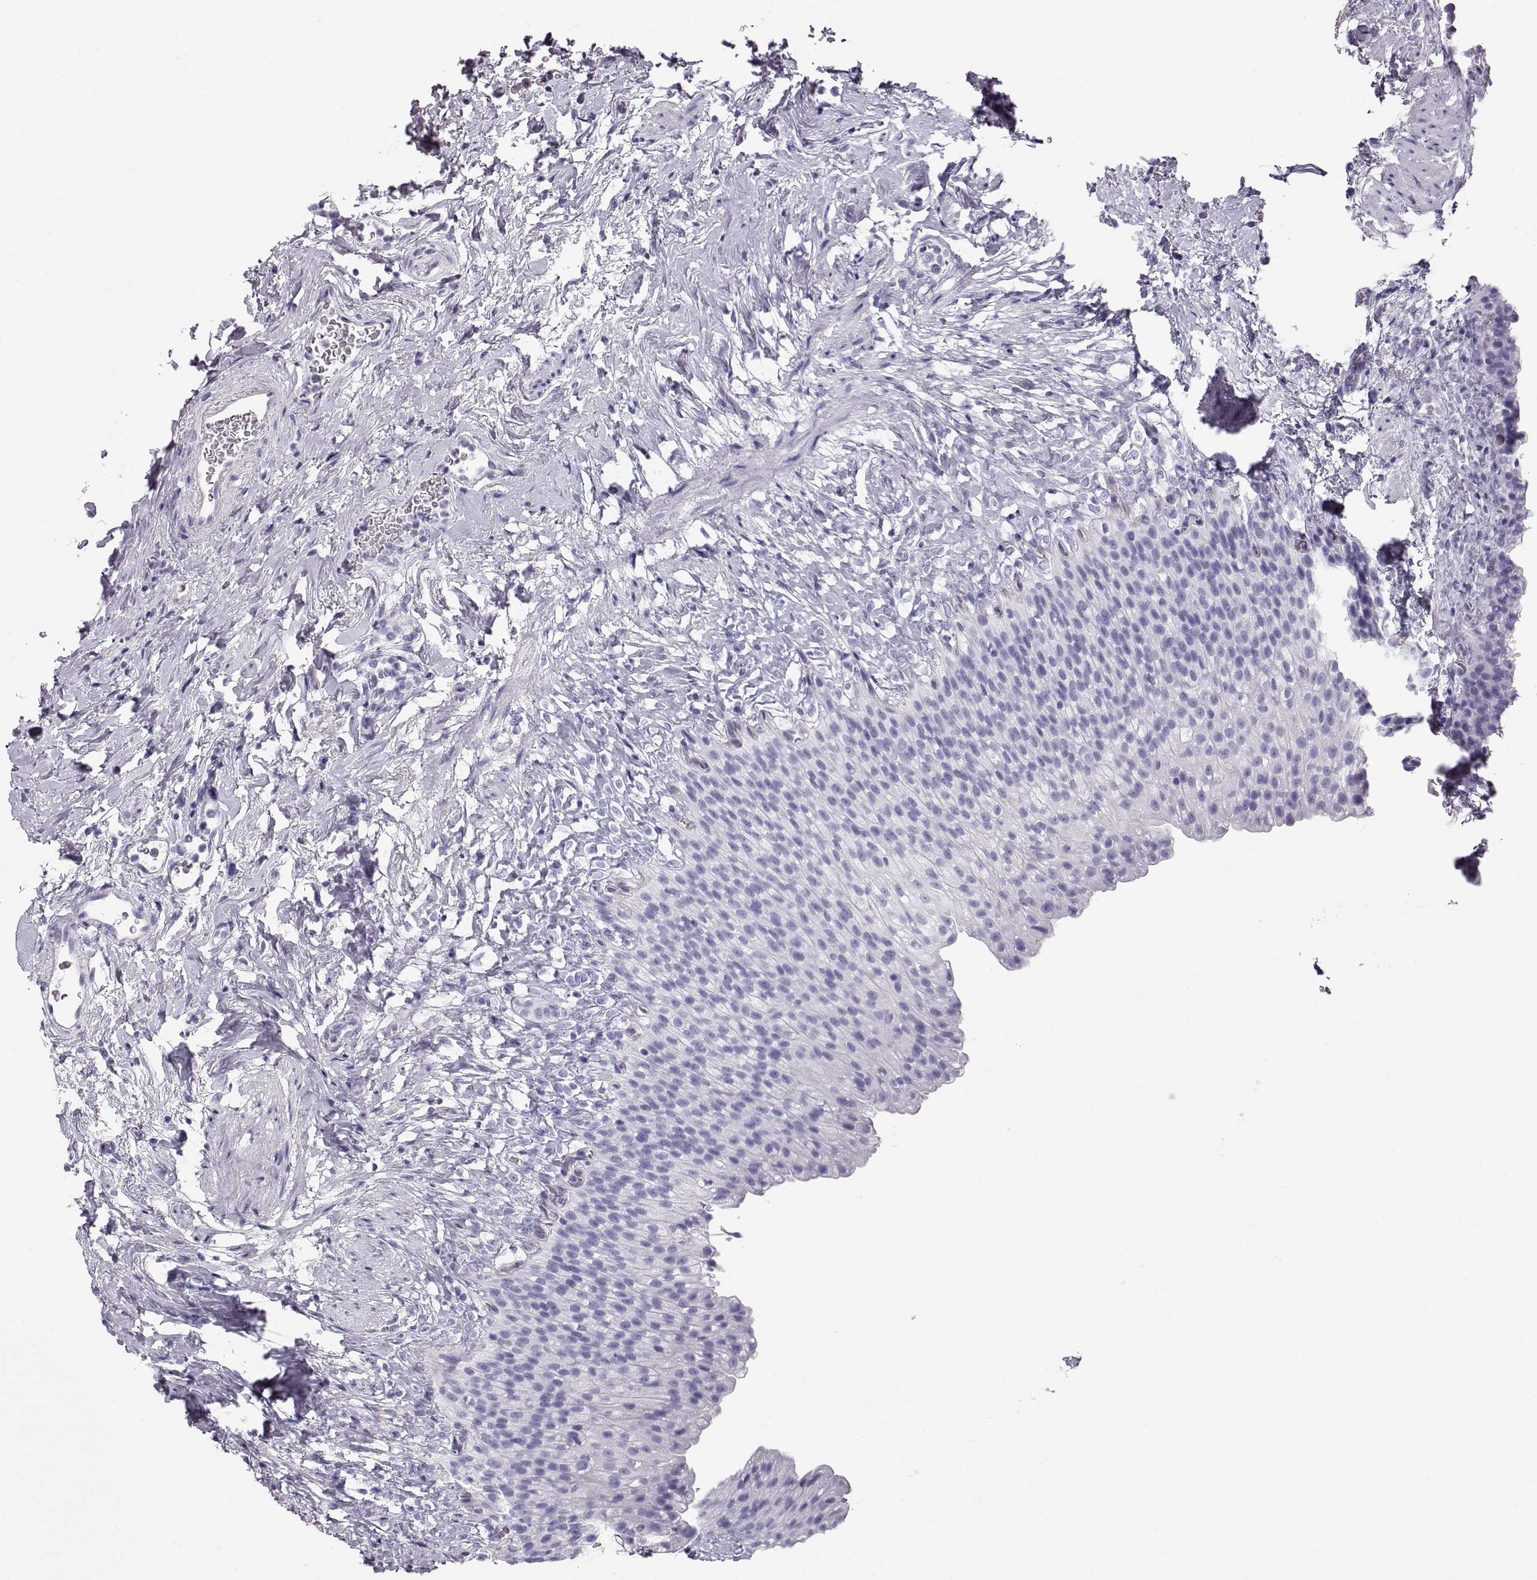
{"staining": {"intensity": "negative", "quantity": "none", "location": "none"}, "tissue": "urinary bladder", "cell_type": "Urothelial cells", "image_type": "normal", "snomed": [{"axis": "morphology", "description": "Normal tissue, NOS"}, {"axis": "topography", "description": "Urinary bladder"}], "caption": "IHC of benign urinary bladder reveals no staining in urothelial cells.", "gene": "RD3", "patient": {"sex": "male", "age": 76}}